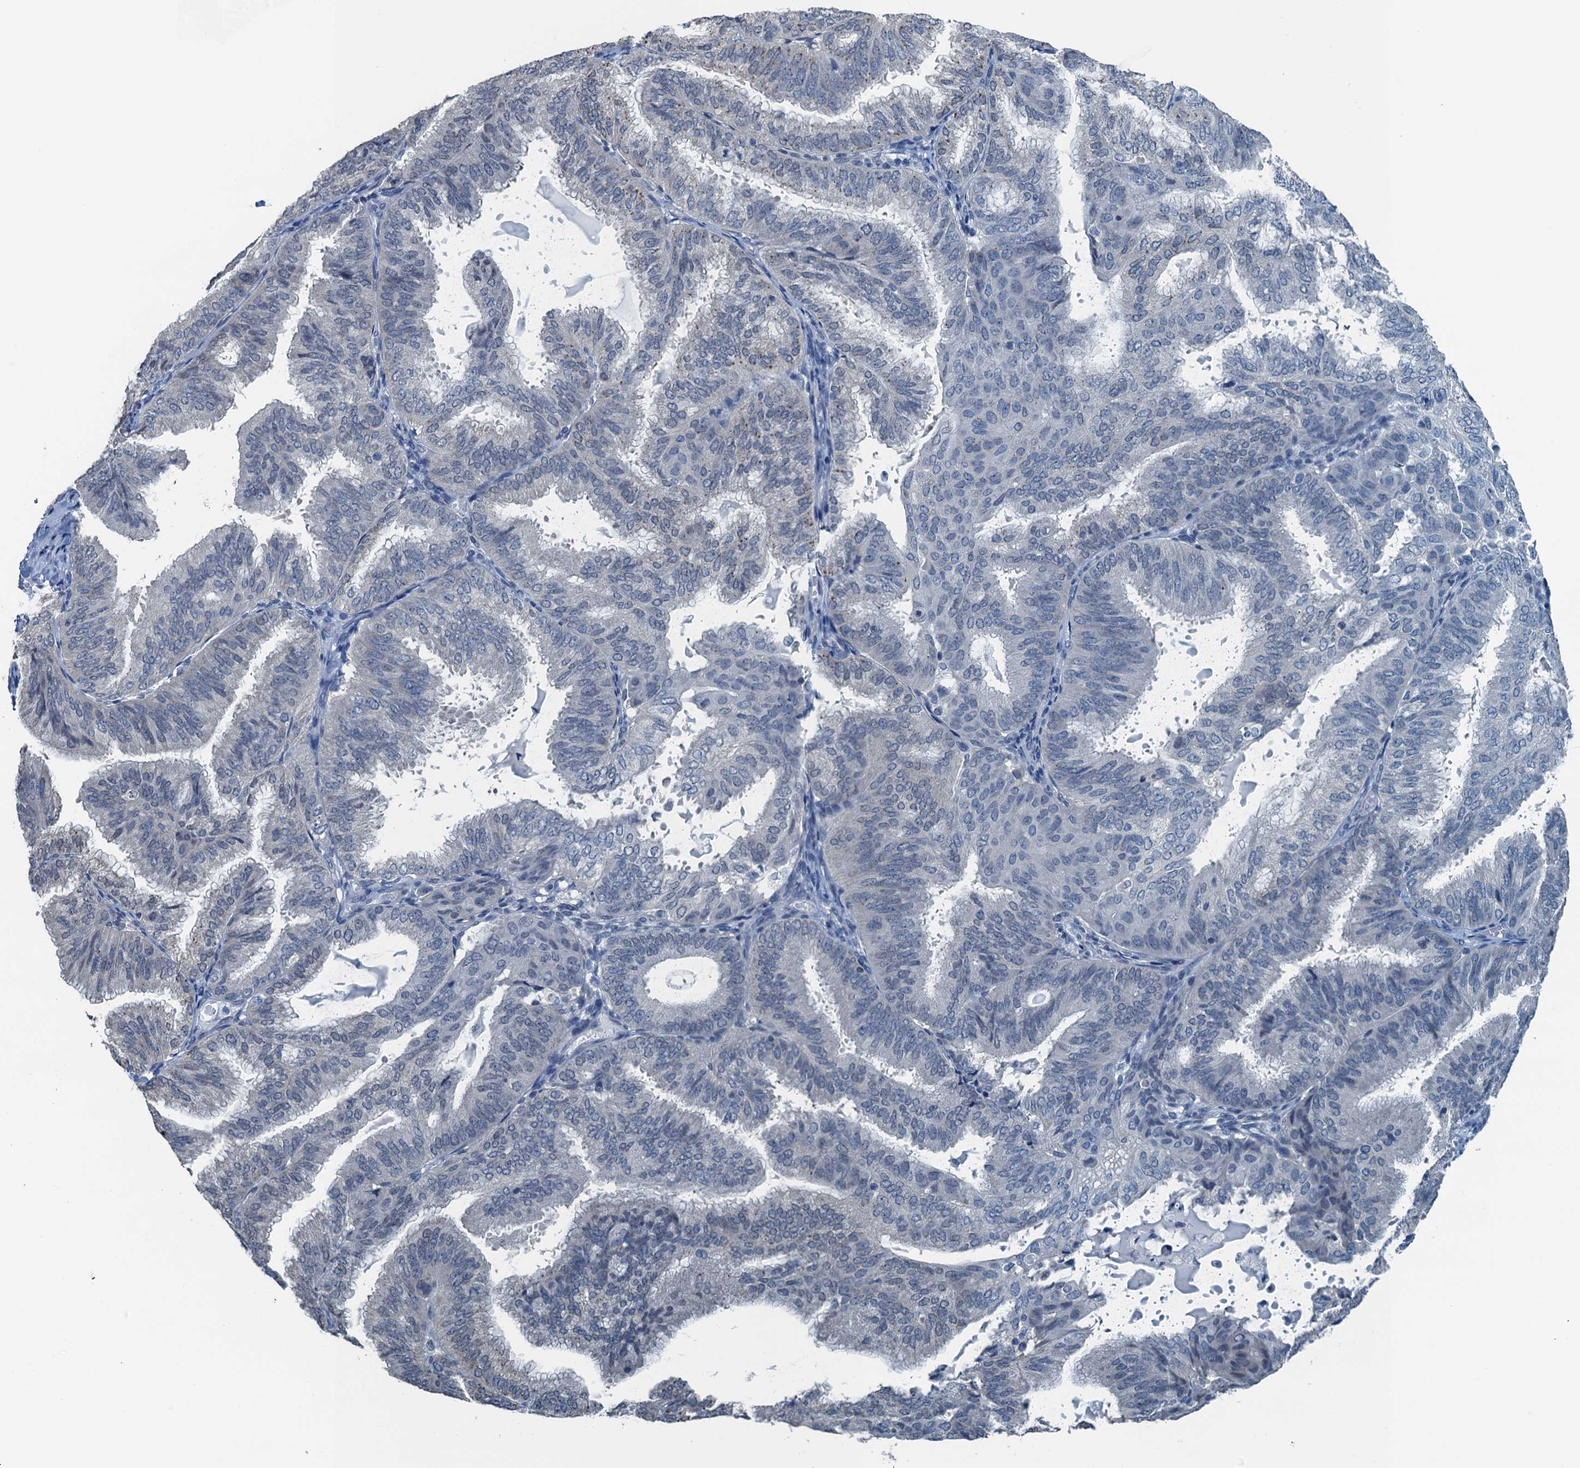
{"staining": {"intensity": "negative", "quantity": "none", "location": "none"}, "tissue": "endometrial cancer", "cell_type": "Tumor cells", "image_type": "cancer", "snomed": [{"axis": "morphology", "description": "Adenocarcinoma, NOS"}, {"axis": "topography", "description": "Endometrium"}], "caption": "DAB immunohistochemical staining of human adenocarcinoma (endometrial) displays no significant expression in tumor cells.", "gene": "C11orf54", "patient": {"sex": "female", "age": 49}}